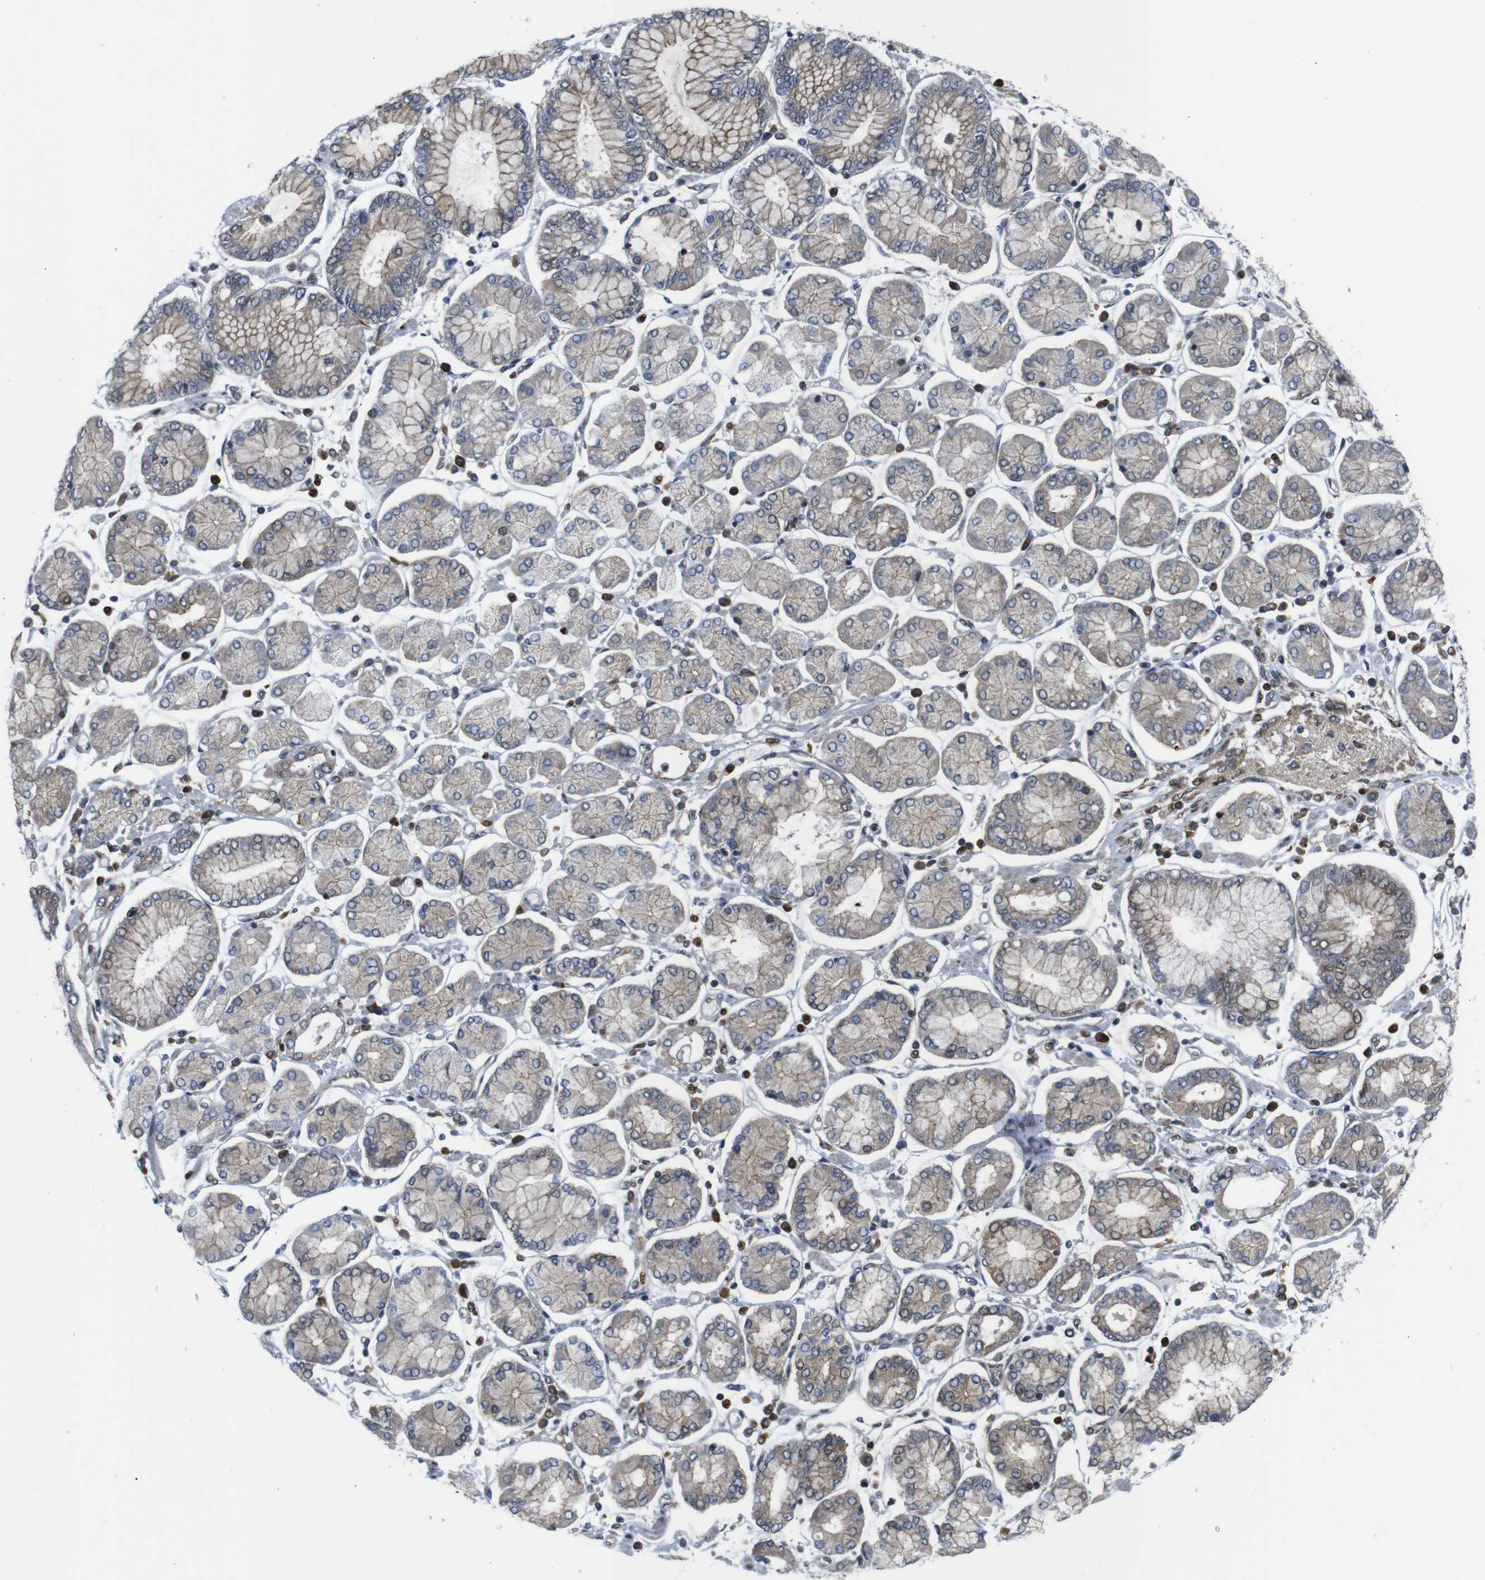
{"staining": {"intensity": "moderate", "quantity": "25%-75%", "location": "cytoplasmic/membranous"}, "tissue": "stomach cancer", "cell_type": "Tumor cells", "image_type": "cancer", "snomed": [{"axis": "morphology", "description": "Adenocarcinoma, NOS"}, {"axis": "topography", "description": "Stomach"}], "caption": "A micrograph of stomach adenocarcinoma stained for a protein reveals moderate cytoplasmic/membranous brown staining in tumor cells. (Stains: DAB (3,3'-diaminobenzidine) in brown, nuclei in blue, Microscopy: brightfield microscopy at high magnification).", "gene": "PTPN1", "patient": {"sex": "male", "age": 76}}